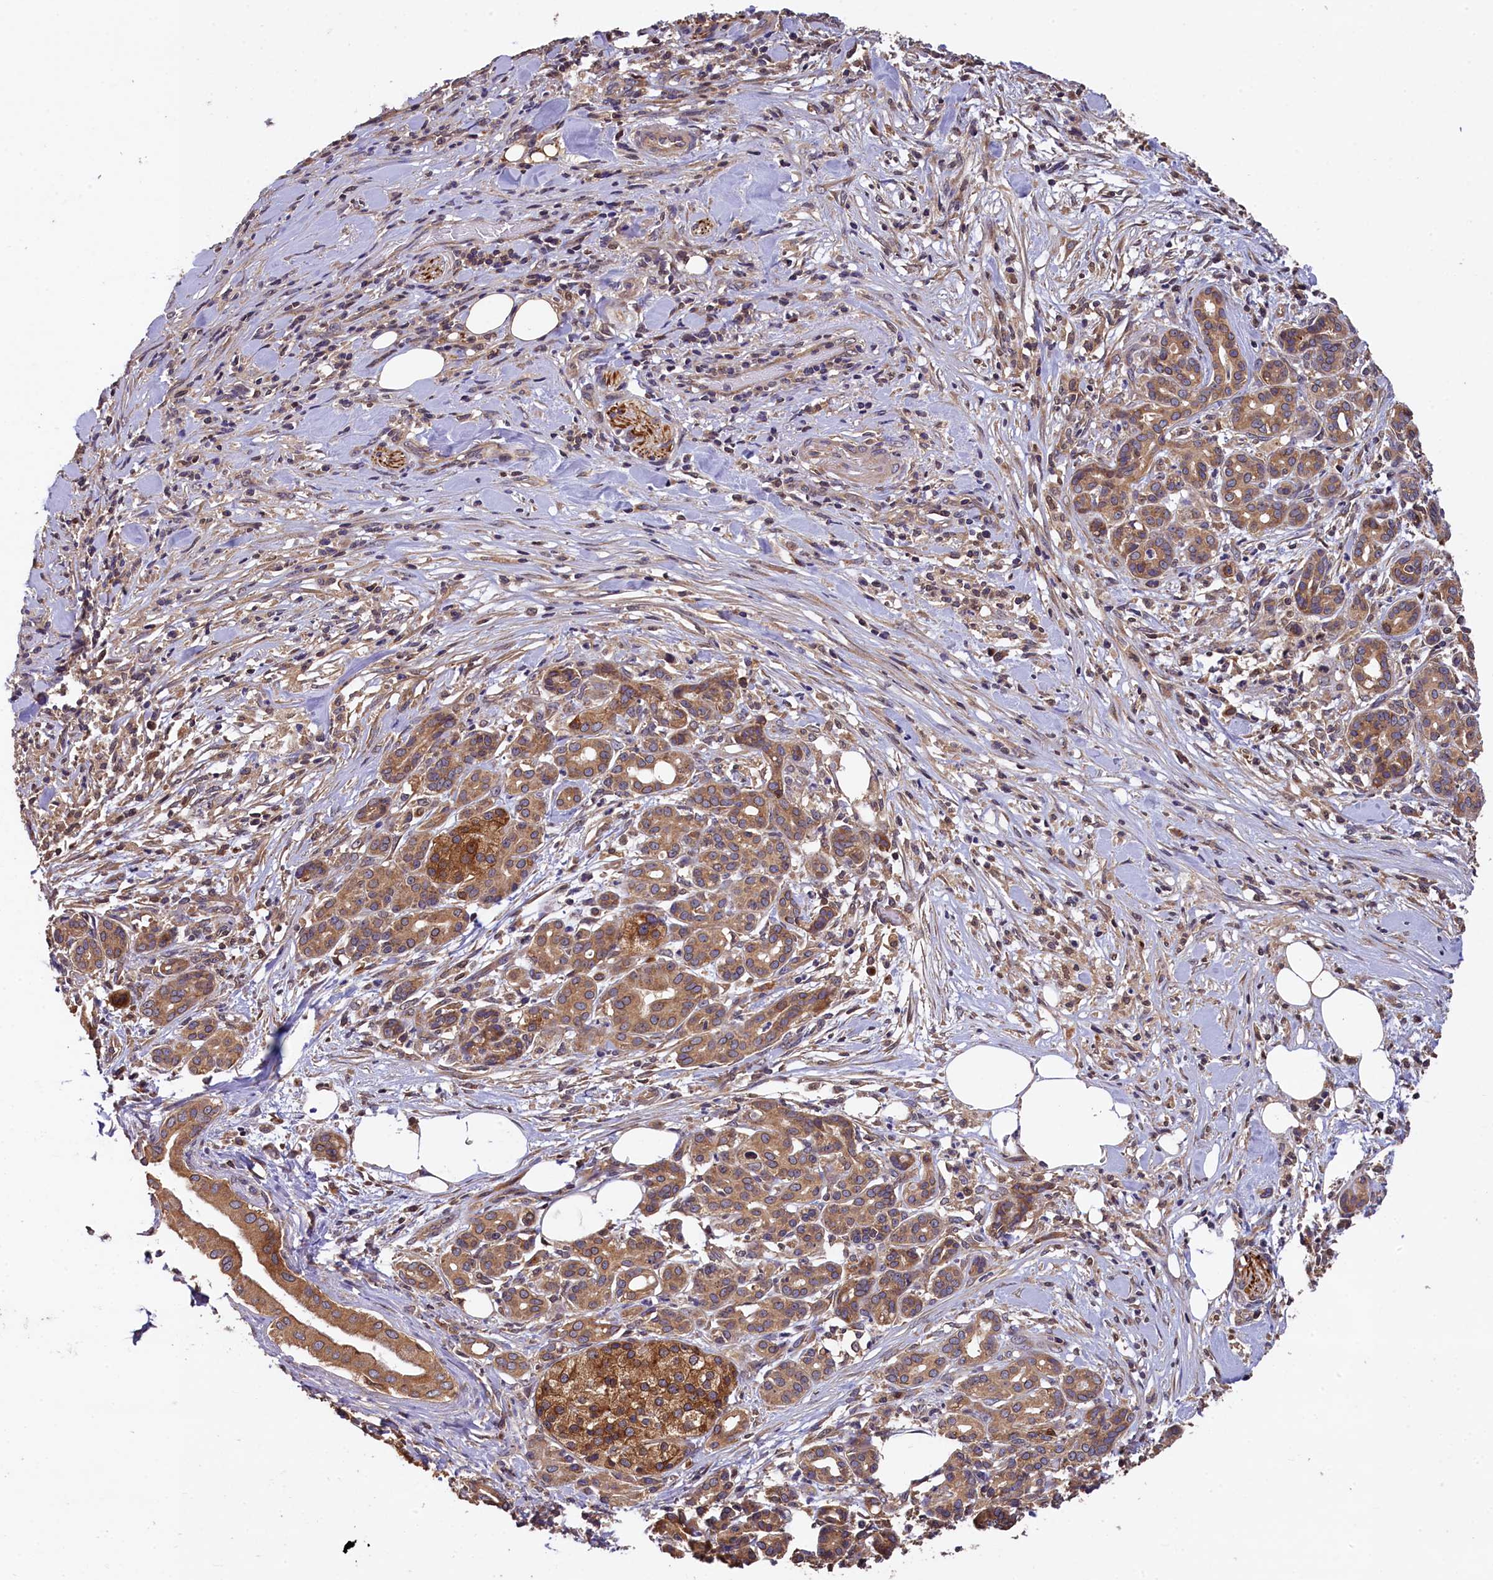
{"staining": {"intensity": "moderate", "quantity": ">75%", "location": "cytoplasmic/membranous"}, "tissue": "pancreatic cancer", "cell_type": "Tumor cells", "image_type": "cancer", "snomed": [{"axis": "morphology", "description": "Adenocarcinoma, NOS"}, {"axis": "topography", "description": "Pancreas"}], "caption": "A histopathology image of adenocarcinoma (pancreatic) stained for a protein reveals moderate cytoplasmic/membranous brown staining in tumor cells. The staining was performed using DAB to visualize the protein expression in brown, while the nuclei were stained in blue with hematoxylin (Magnification: 20x).", "gene": "KLC2", "patient": {"sex": "female", "age": 66}}